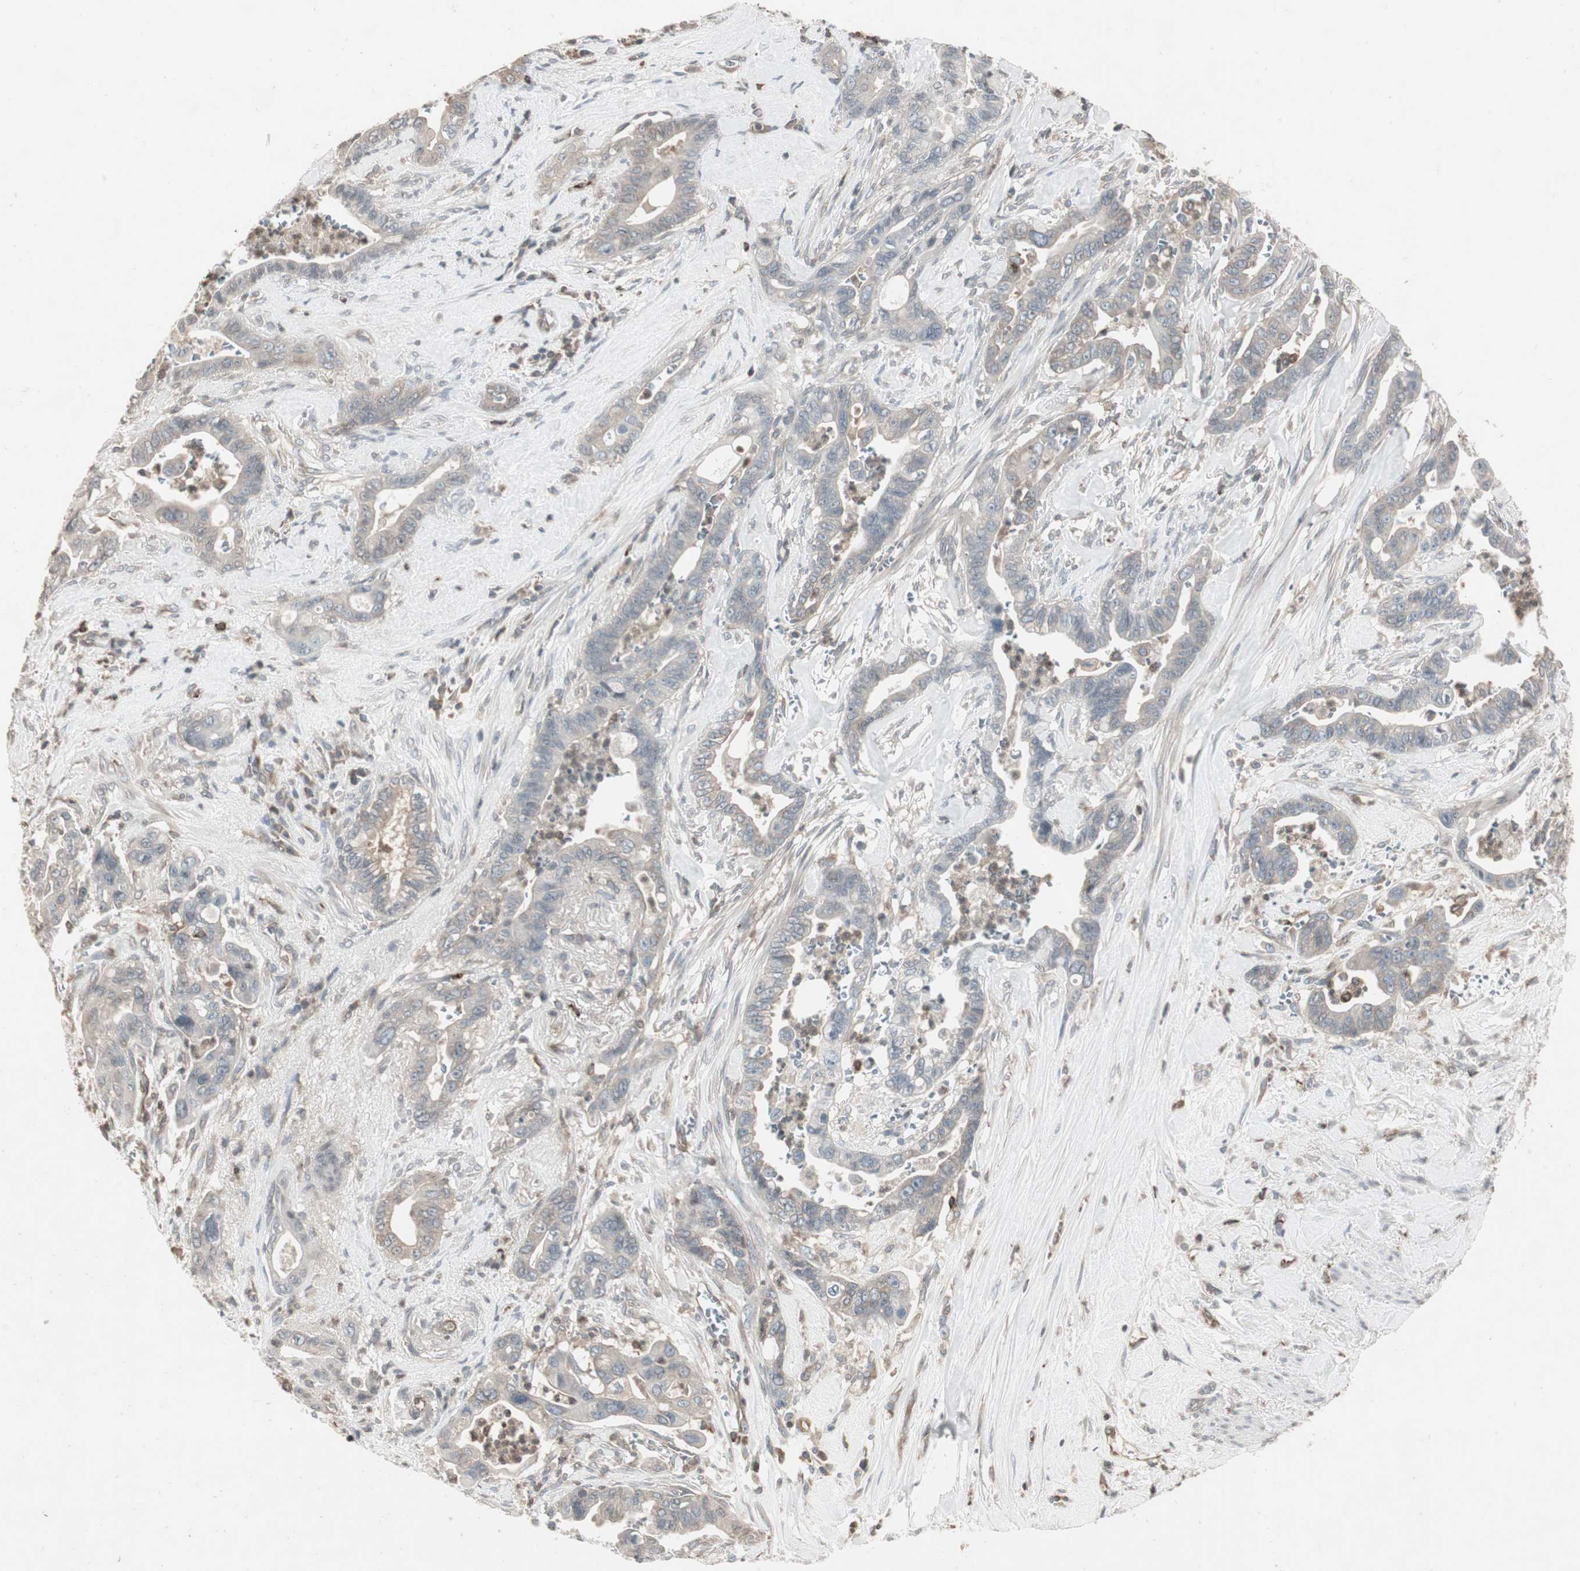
{"staining": {"intensity": "weak", "quantity": ">75%", "location": "cytoplasmic/membranous"}, "tissue": "pancreatic cancer", "cell_type": "Tumor cells", "image_type": "cancer", "snomed": [{"axis": "morphology", "description": "Adenocarcinoma, NOS"}, {"axis": "topography", "description": "Pancreas"}], "caption": "Brown immunohistochemical staining in pancreatic cancer reveals weak cytoplasmic/membranous expression in approximately >75% of tumor cells.", "gene": "ARHGEF1", "patient": {"sex": "male", "age": 70}}